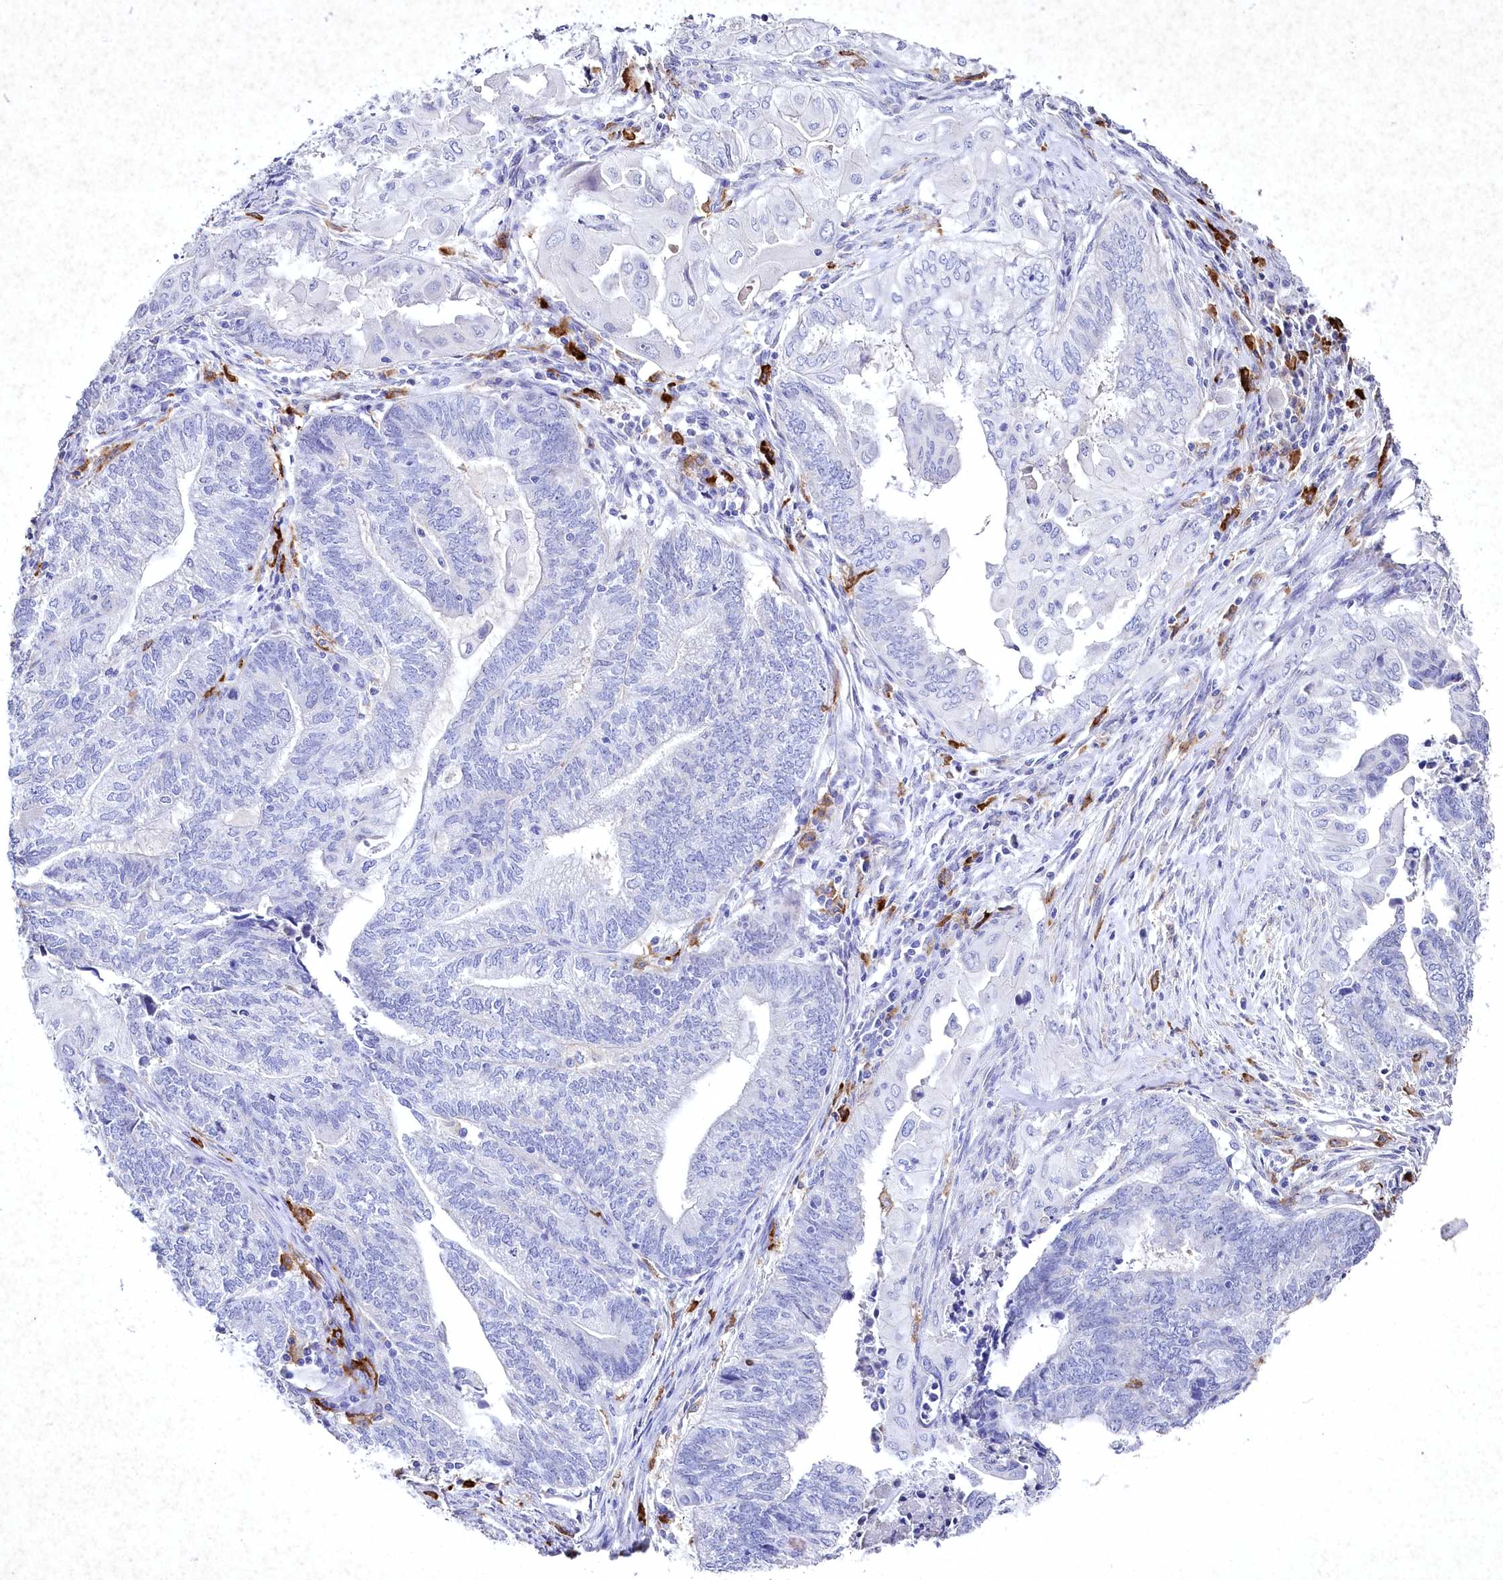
{"staining": {"intensity": "negative", "quantity": "none", "location": "none"}, "tissue": "endometrial cancer", "cell_type": "Tumor cells", "image_type": "cancer", "snomed": [{"axis": "morphology", "description": "Adenocarcinoma, NOS"}, {"axis": "topography", "description": "Uterus"}, {"axis": "topography", "description": "Endometrium"}], "caption": "This is an IHC image of human adenocarcinoma (endometrial). There is no staining in tumor cells.", "gene": "CLEC4M", "patient": {"sex": "female", "age": 70}}